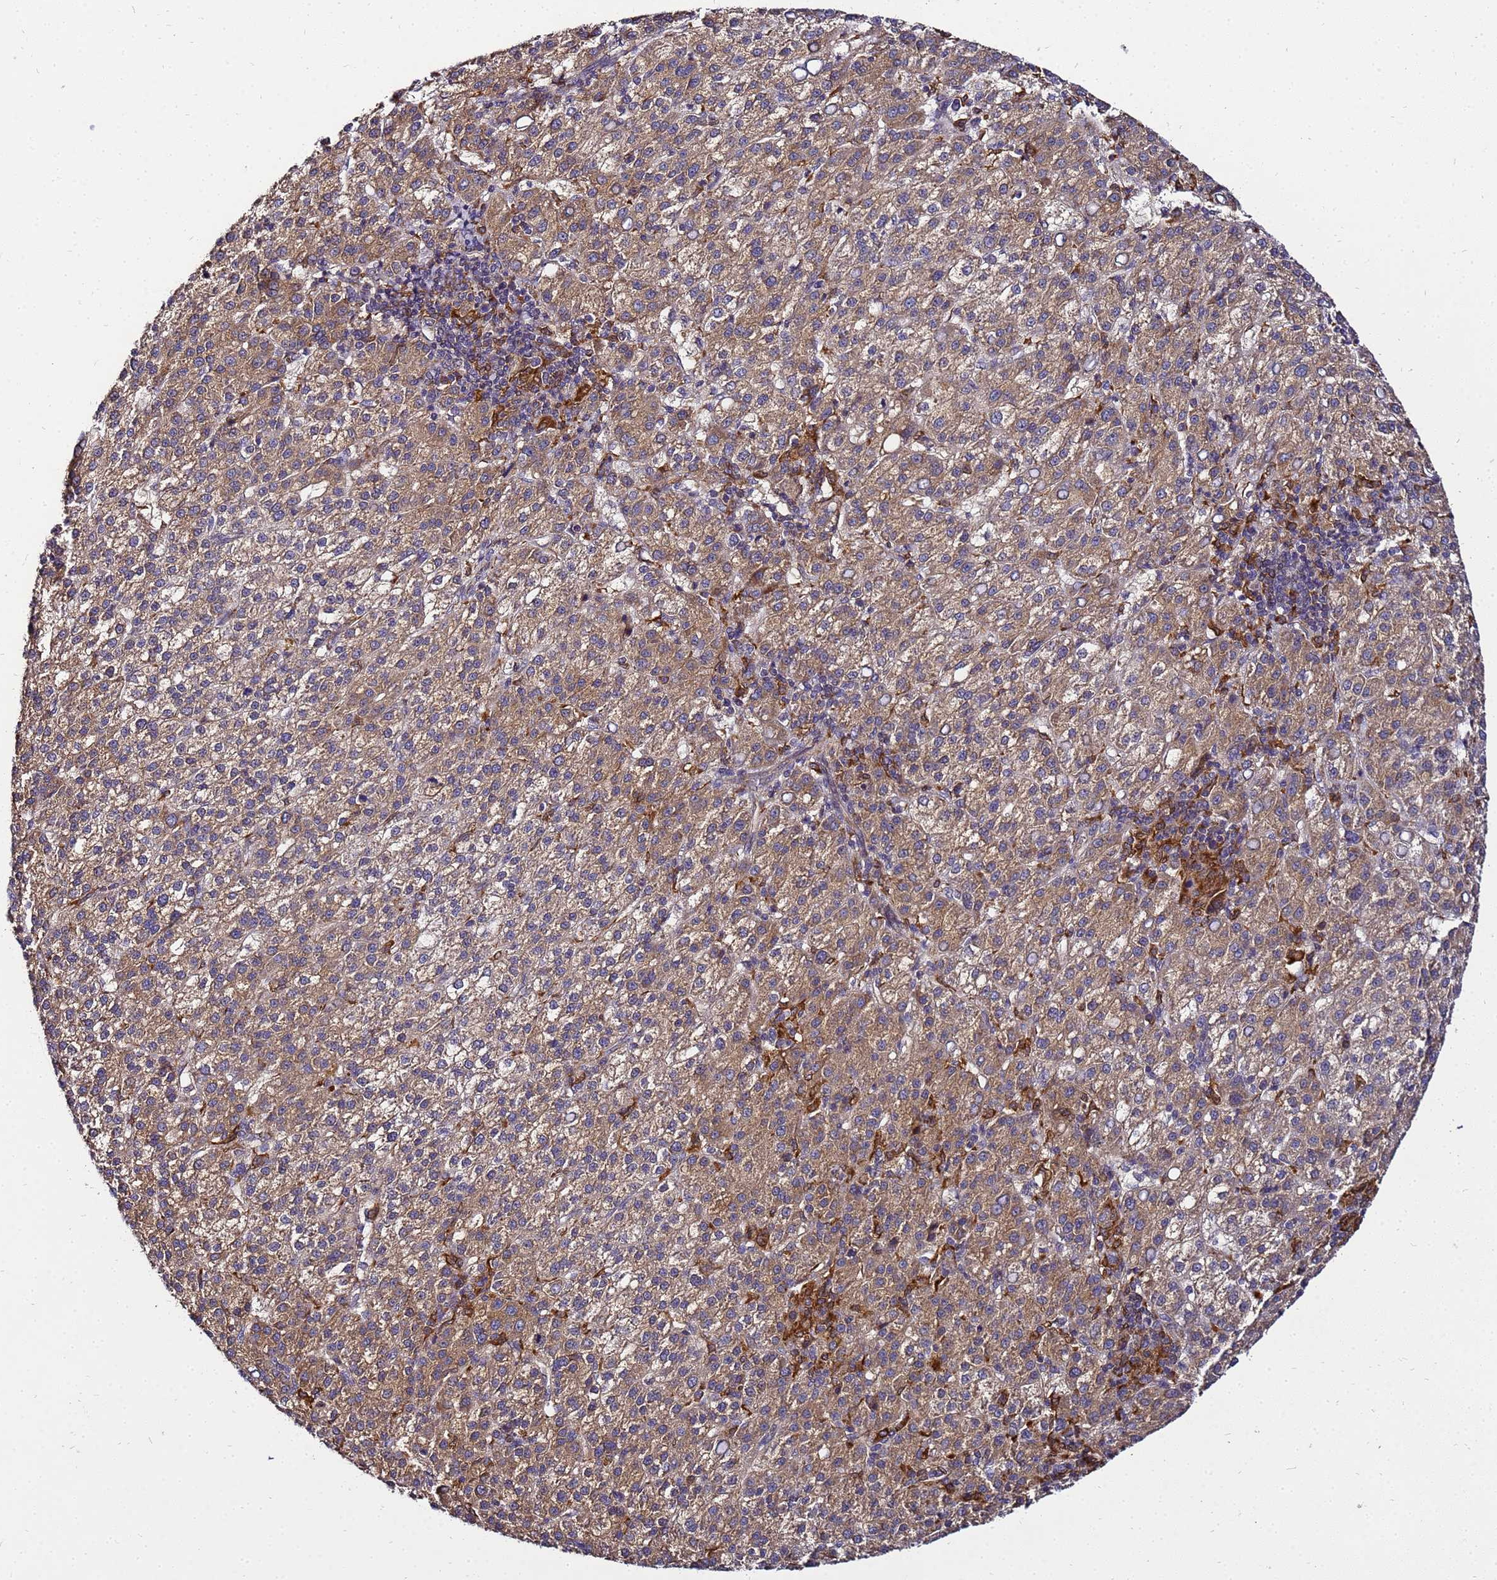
{"staining": {"intensity": "moderate", "quantity": ">75%", "location": "cytoplasmic/membranous"}, "tissue": "liver cancer", "cell_type": "Tumor cells", "image_type": "cancer", "snomed": [{"axis": "morphology", "description": "Carcinoma, Hepatocellular, NOS"}, {"axis": "topography", "description": "Liver"}], "caption": "IHC of liver hepatocellular carcinoma exhibits medium levels of moderate cytoplasmic/membranous expression in approximately >75% of tumor cells. Nuclei are stained in blue.", "gene": "ADPGK", "patient": {"sex": "female", "age": 58}}